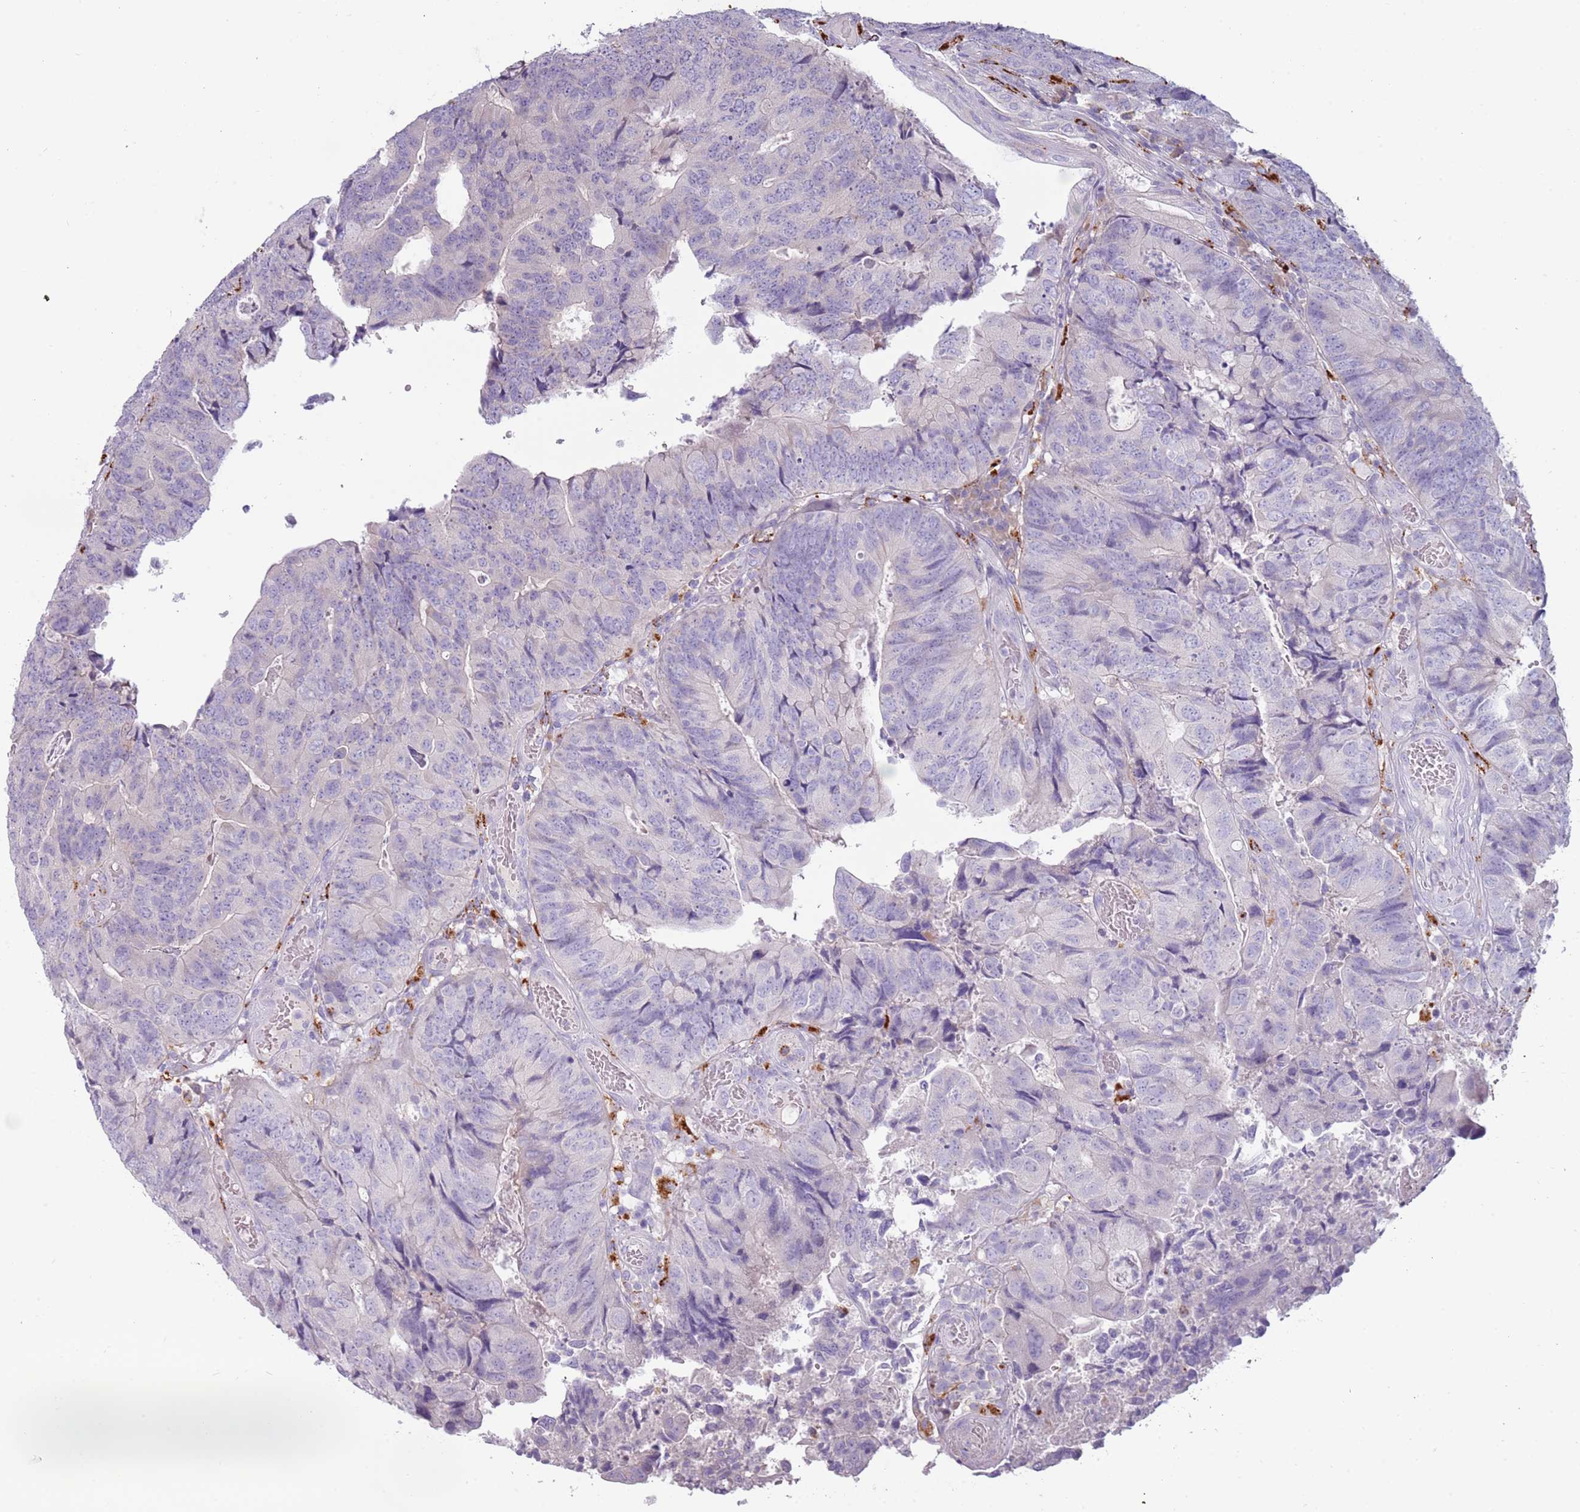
{"staining": {"intensity": "negative", "quantity": "none", "location": "none"}, "tissue": "colorectal cancer", "cell_type": "Tumor cells", "image_type": "cancer", "snomed": [{"axis": "morphology", "description": "Adenocarcinoma, NOS"}, {"axis": "topography", "description": "Colon"}], "caption": "Adenocarcinoma (colorectal) was stained to show a protein in brown. There is no significant positivity in tumor cells.", "gene": "NWD2", "patient": {"sex": "female", "age": 67}}